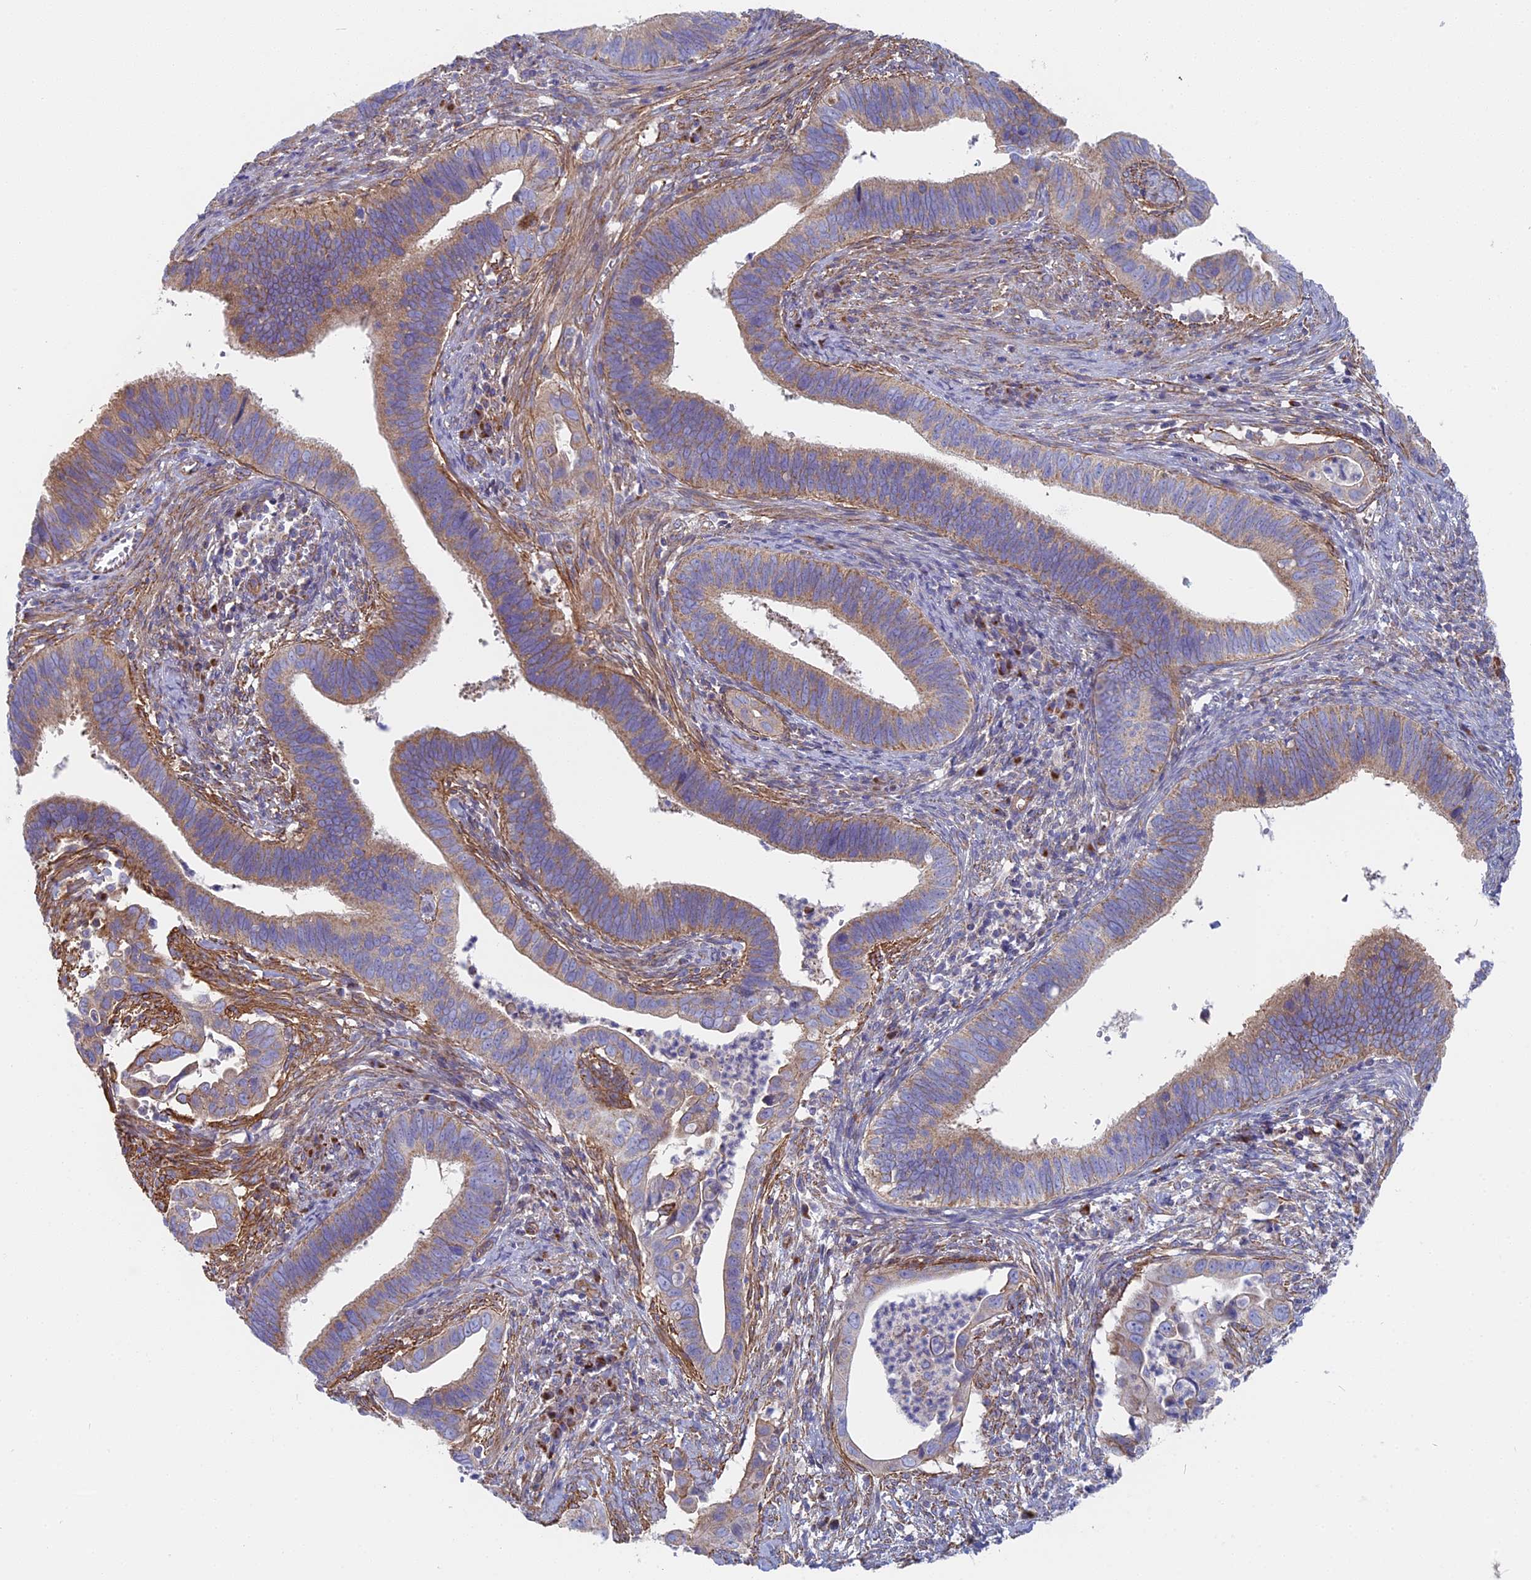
{"staining": {"intensity": "weak", "quantity": ">75%", "location": "cytoplasmic/membranous"}, "tissue": "cervical cancer", "cell_type": "Tumor cells", "image_type": "cancer", "snomed": [{"axis": "morphology", "description": "Adenocarcinoma, NOS"}, {"axis": "topography", "description": "Cervix"}], "caption": "Protein analysis of cervical cancer tissue shows weak cytoplasmic/membranous staining in about >75% of tumor cells.", "gene": "DDA1", "patient": {"sex": "female", "age": 42}}